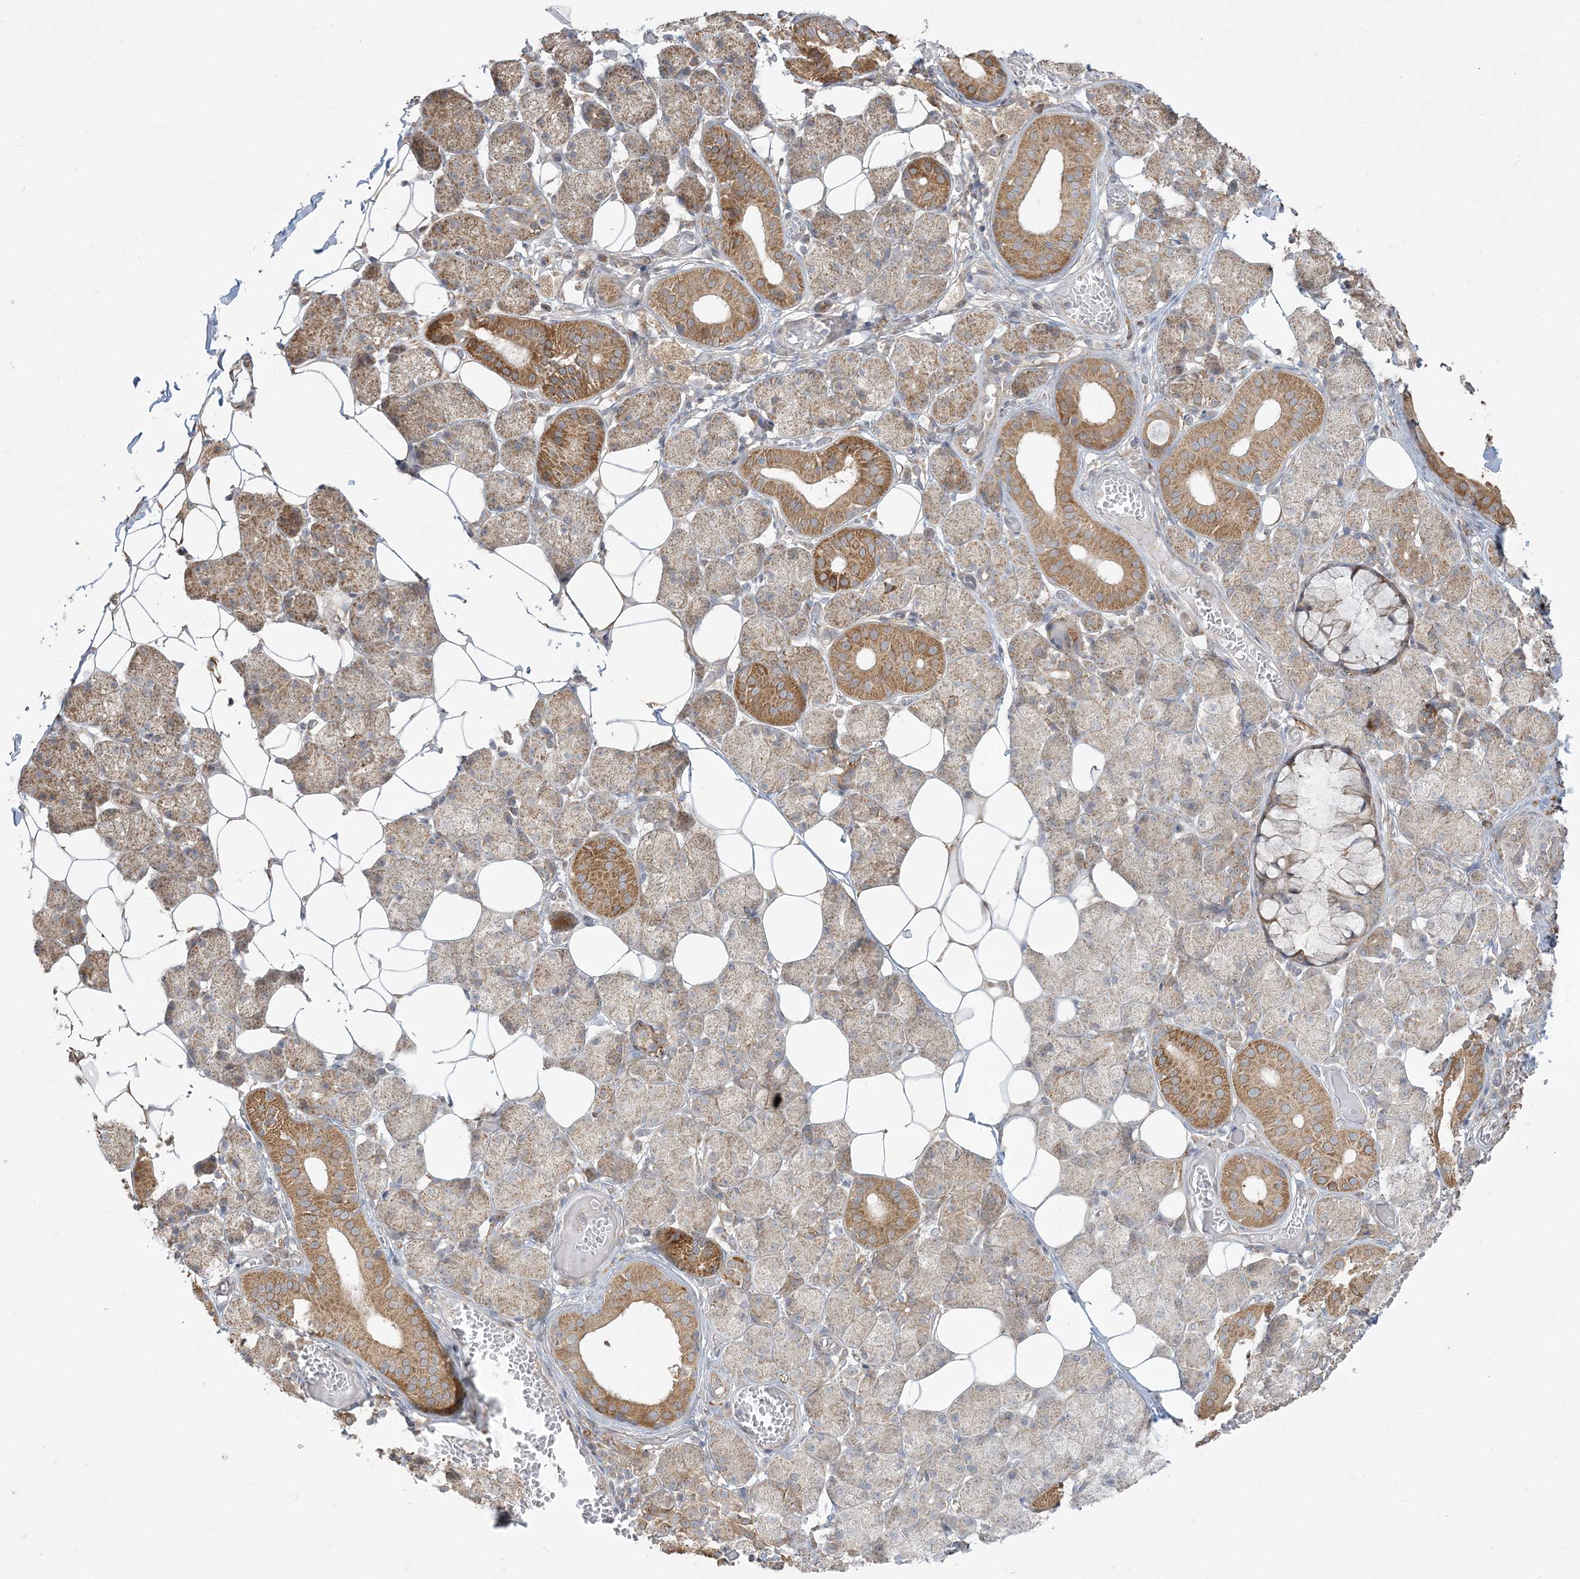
{"staining": {"intensity": "moderate", "quantity": "25%-75%", "location": "cytoplasmic/membranous"}, "tissue": "salivary gland", "cell_type": "Glandular cells", "image_type": "normal", "snomed": [{"axis": "morphology", "description": "Normal tissue, NOS"}, {"axis": "topography", "description": "Salivary gland"}], "caption": "Immunohistochemistry of normal human salivary gland displays medium levels of moderate cytoplasmic/membranous staining in about 25%-75% of glandular cells.", "gene": "ZC3H6", "patient": {"sex": "female", "age": 33}}